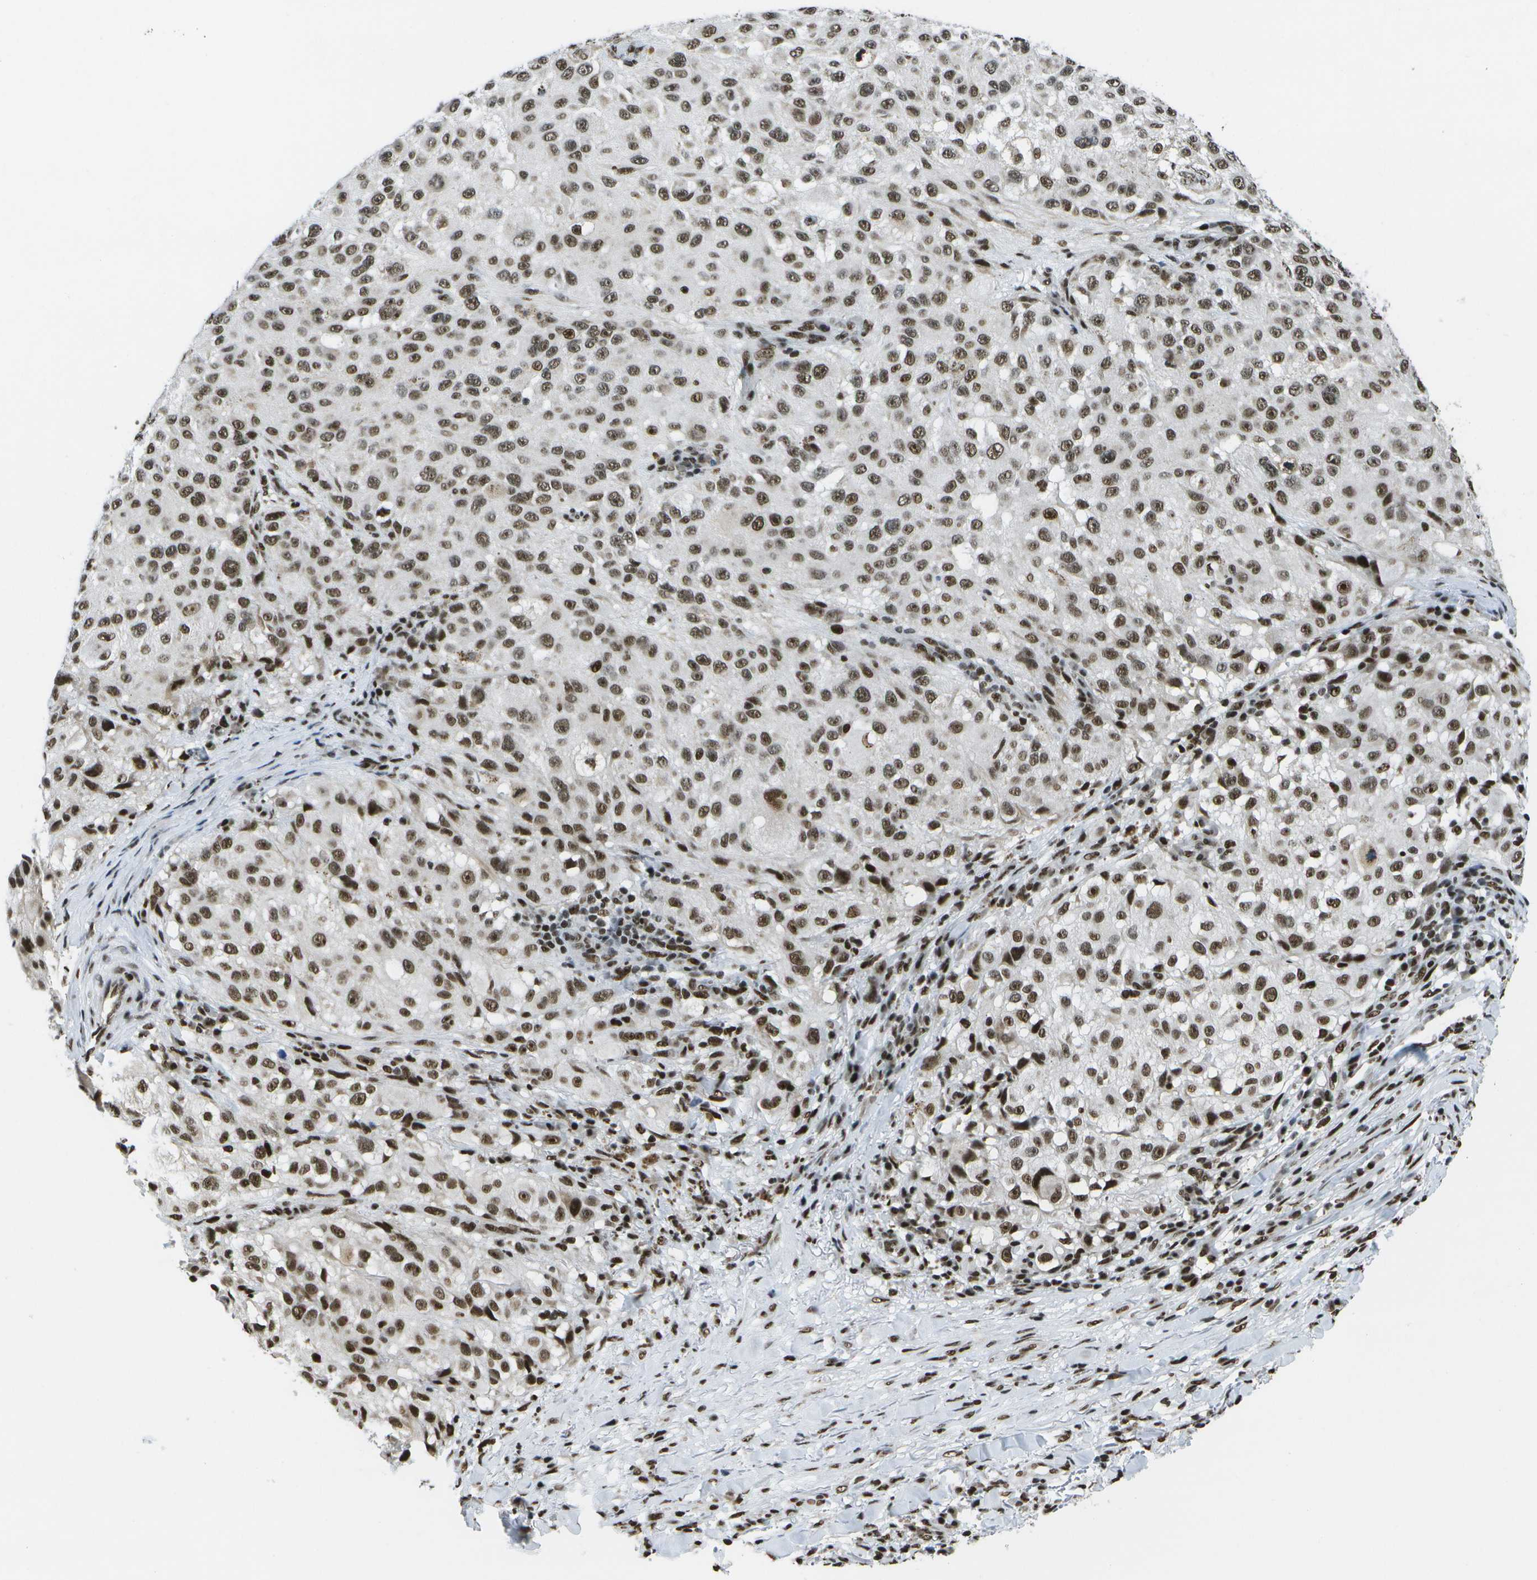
{"staining": {"intensity": "strong", "quantity": ">75%", "location": "nuclear"}, "tissue": "melanoma", "cell_type": "Tumor cells", "image_type": "cancer", "snomed": [{"axis": "morphology", "description": "Necrosis, NOS"}, {"axis": "morphology", "description": "Malignant melanoma, NOS"}, {"axis": "topography", "description": "Skin"}], "caption": "IHC of melanoma reveals high levels of strong nuclear expression in approximately >75% of tumor cells. The staining was performed using DAB (3,3'-diaminobenzidine), with brown indicating positive protein expression. Nuclei are stained blue with hematoxylin.", "gene": "NSRP1", "patient": {"sex": "female", "age": 87}}